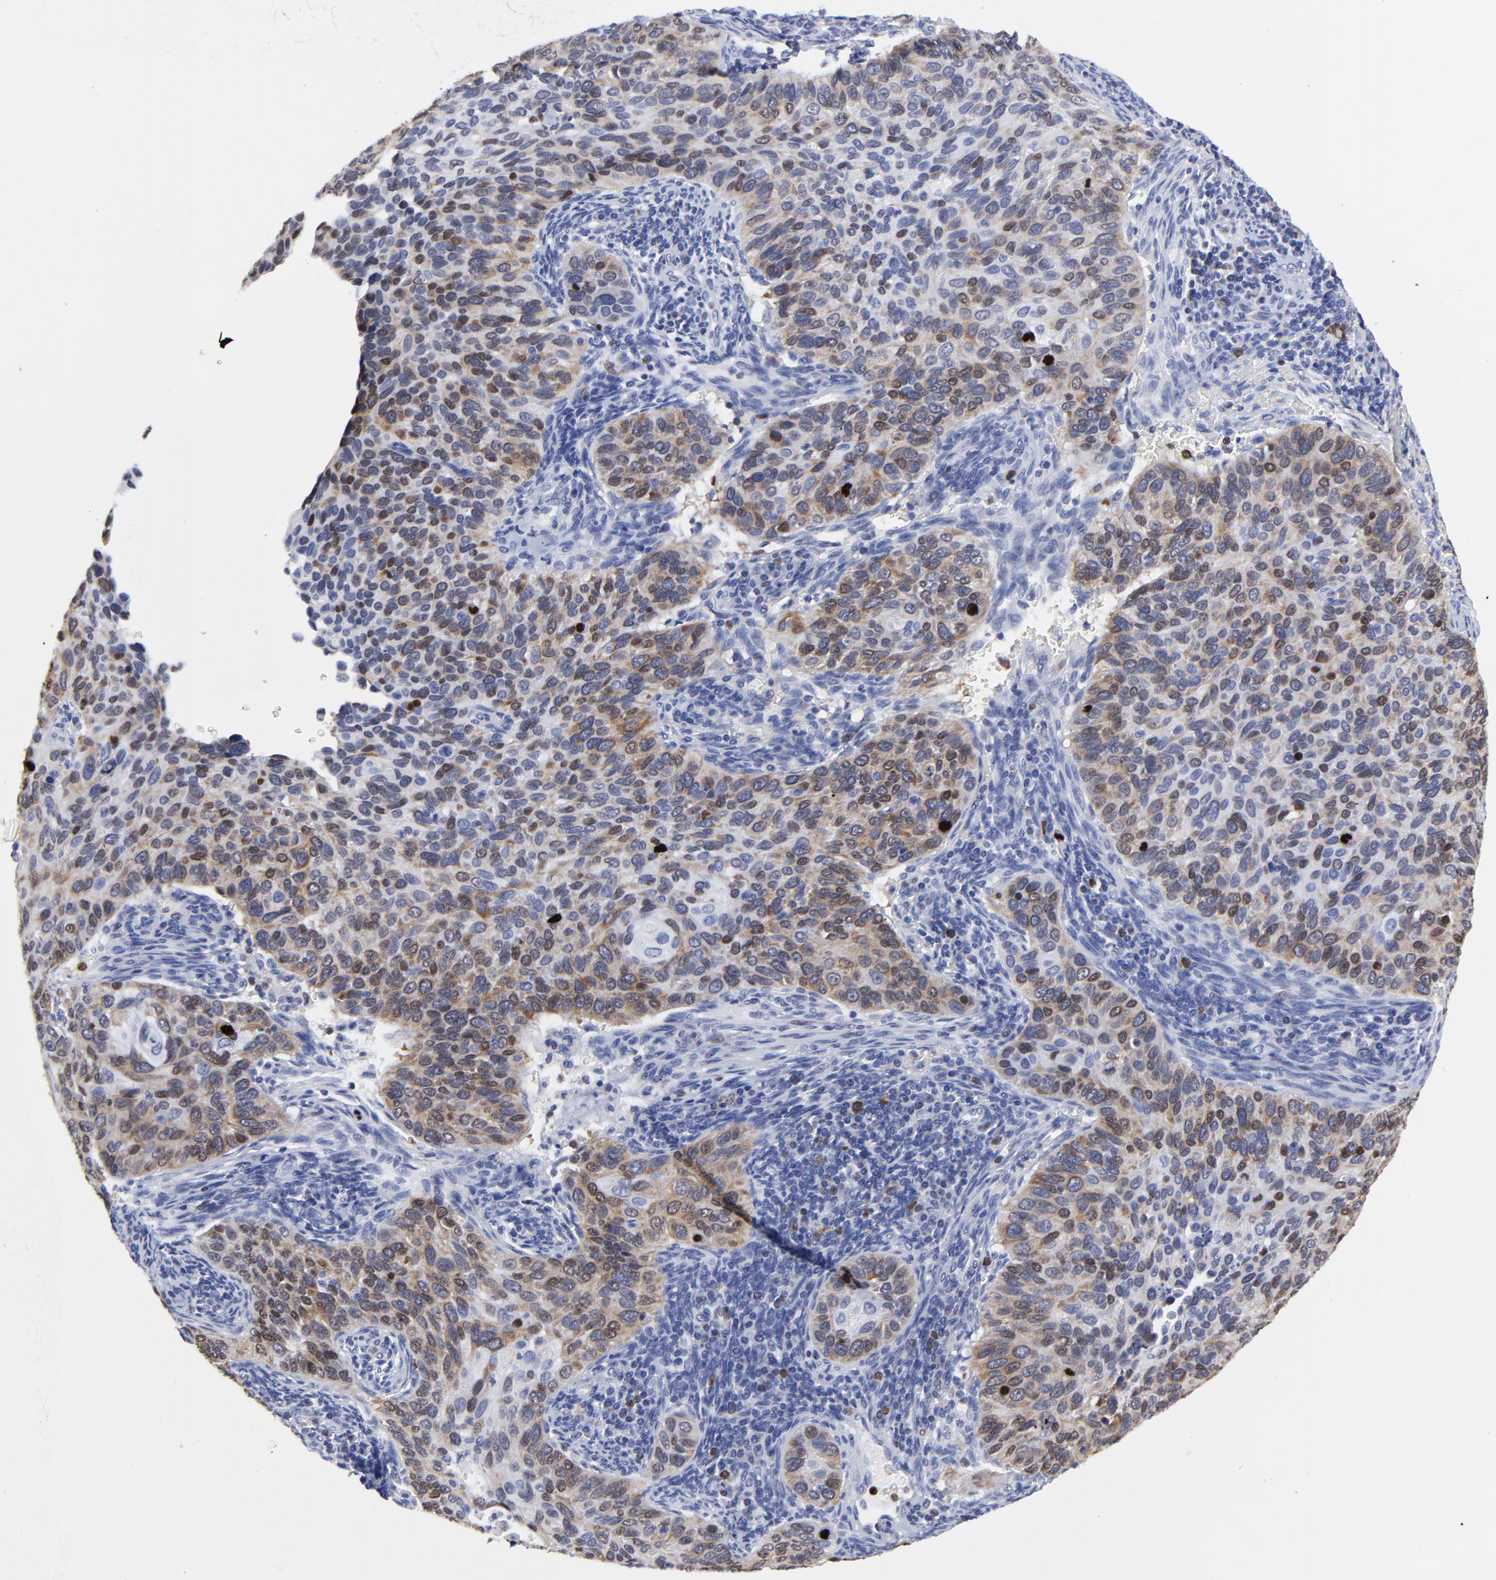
{"staining": {"intensity": "moderate", "quantity": "25%-75%", "location": "cytoplasmic/membranous,nuclear"}, "tissue": "cervical cancer", "cell_type": "Tumor cells", "image_type": "cancer", "snomed": [{"axis": "morphology", "description": "Adenocarcinoma, NOS"}, {"axis": "topography", "description": "Cervix"}], "caption": "An IHC histopathology image of tumor tissue is shown. Protein staining in brown labels moderate cytoplasmic/membranous and nuclear positivity in adenocarcinoma (cervical) within tumor cells. (DAB (3,3'-diaminobenzidine) IHC with brightfield microscopy, high magnification).", "gene": "NCAPH", "patient": {"sex": "female", "age": 29}}